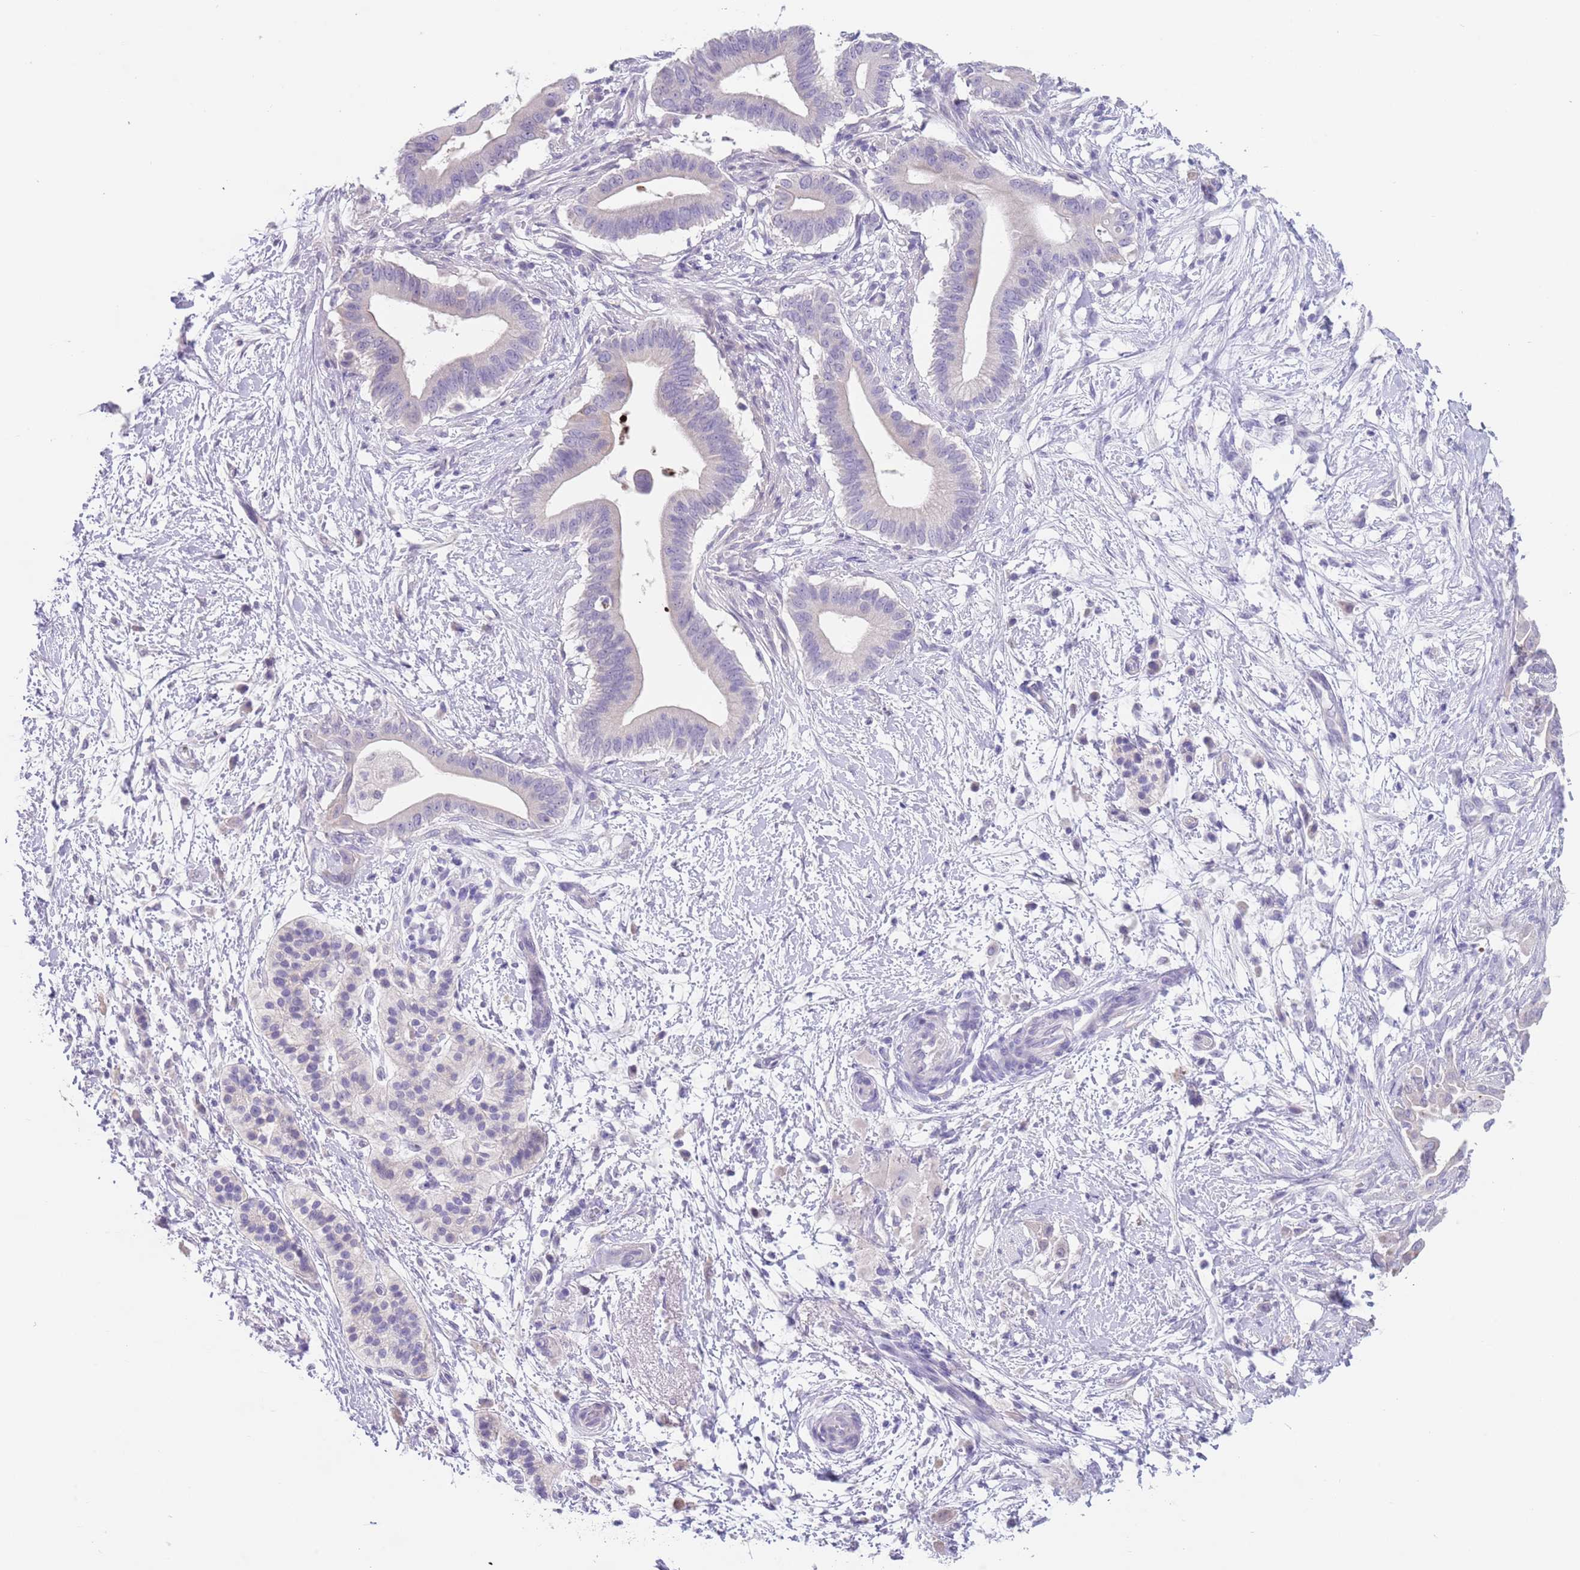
{"staining": {"intensity": "moderate", "quantity": "<25%", "location": "cytoplasmic/membranous"}, "tissue": "pancreatic cancer", "cell_type": "Tumor cells", "image_type": "cancer", "snomed": [{"axis": "morphology", "description": "Adenocarcinoma, NOS"}, {"axis": "topography", "description": "Pancreas"}], "caption": "Adenocarcinoma (pancreatic) was stained to show a protein in brown. There is low levels of moderate cytoplasmic/membranous positivity in approximately <25% of tumor cells. The staining was performed using DAB, with brown indicating positive protein expression. Nuclei are stained blue with hematoxylin.", "gene": "SPIRE2", "patient": {"sex": "male", "age": 68}}